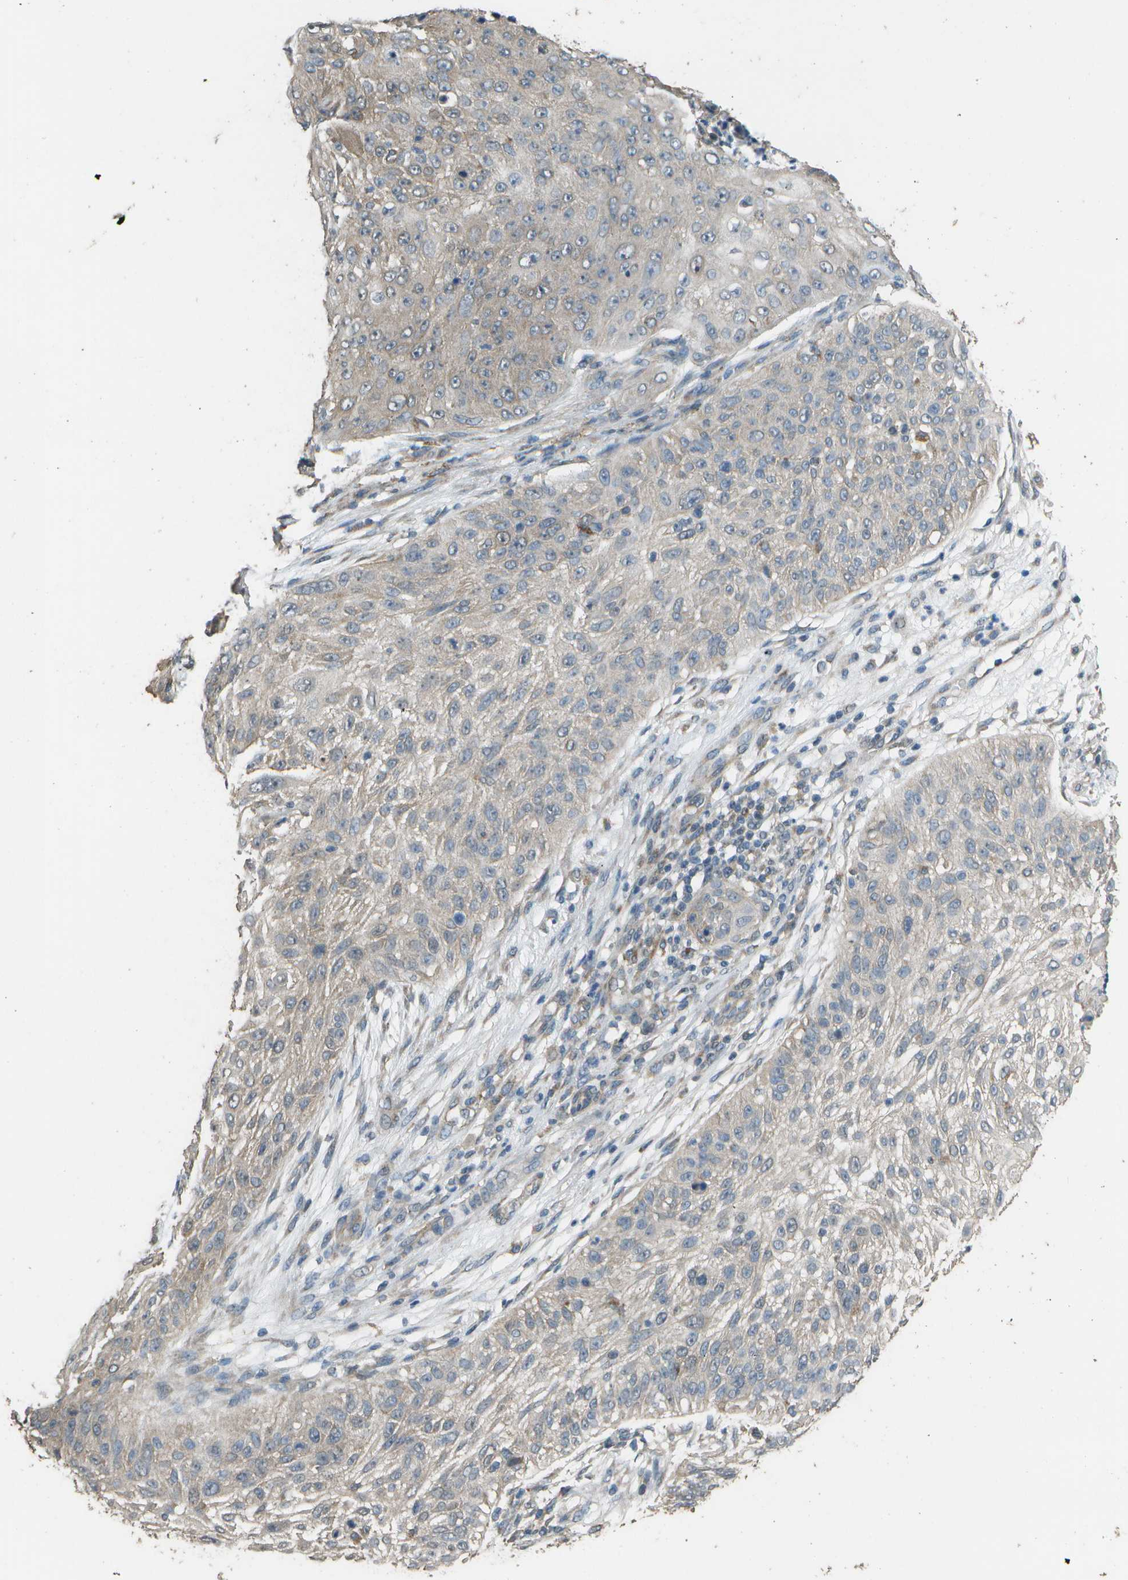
{"staining": {"intensity": "negative", "quantity": "none", "location": "none"}, "tissue": "skin cancer", "cell_type": "Tumor cells", "image_type": "cancer", "snomed": [{"axis": "morphology", "description": "Squamous cell carcinoma, NOS"}, {"axis": "topography", "description": "Skin"}], "caption": "An image of human squamous cell carcinoma (skin) is negative for staining in tumor cells.", "gene": "CLNS1A", "patient": {"sex": "female", "age": 80}}